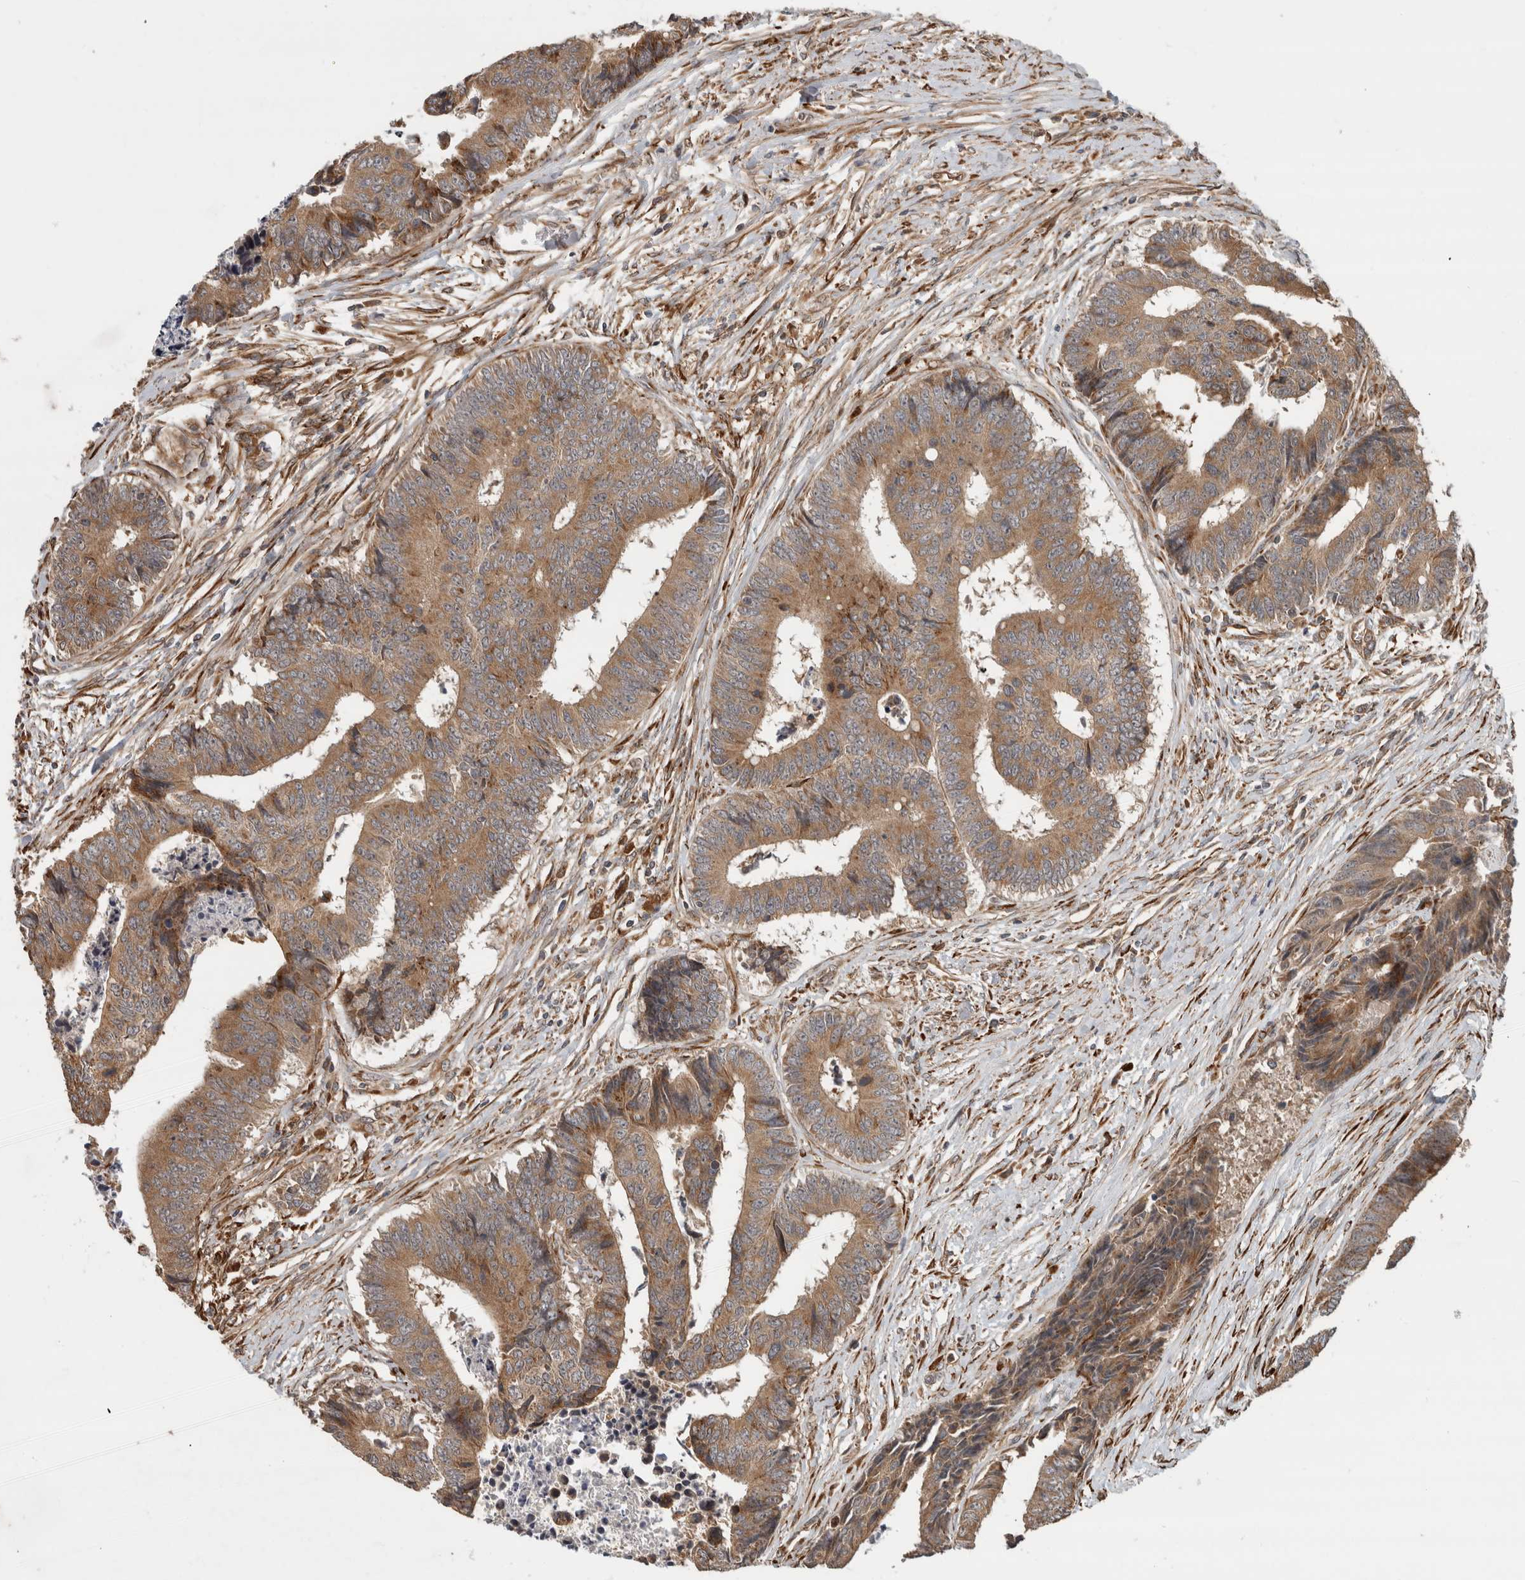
{"staining": {"intensity": "moderate", "quantity": ">75%", "location": "cytoplasmic/membranous"}, "tissue": "colorectal cancer", "cell_type": "Tumor cells", "image_type": "cancer", "snomed": [{"axis": "morphology", "description": "Adenocarcinoma, NOS"}, {"axis": "topography", "description": "Rectum"}], "caption": "Adenocarcinoma (colorectal) stained with a brown dye shows moderate cytoplasmic/membranous positive expression in approximately >75% of tumor cells.", "gene": "TUBD1", "patient": {"sex": "male", "age": 84}}